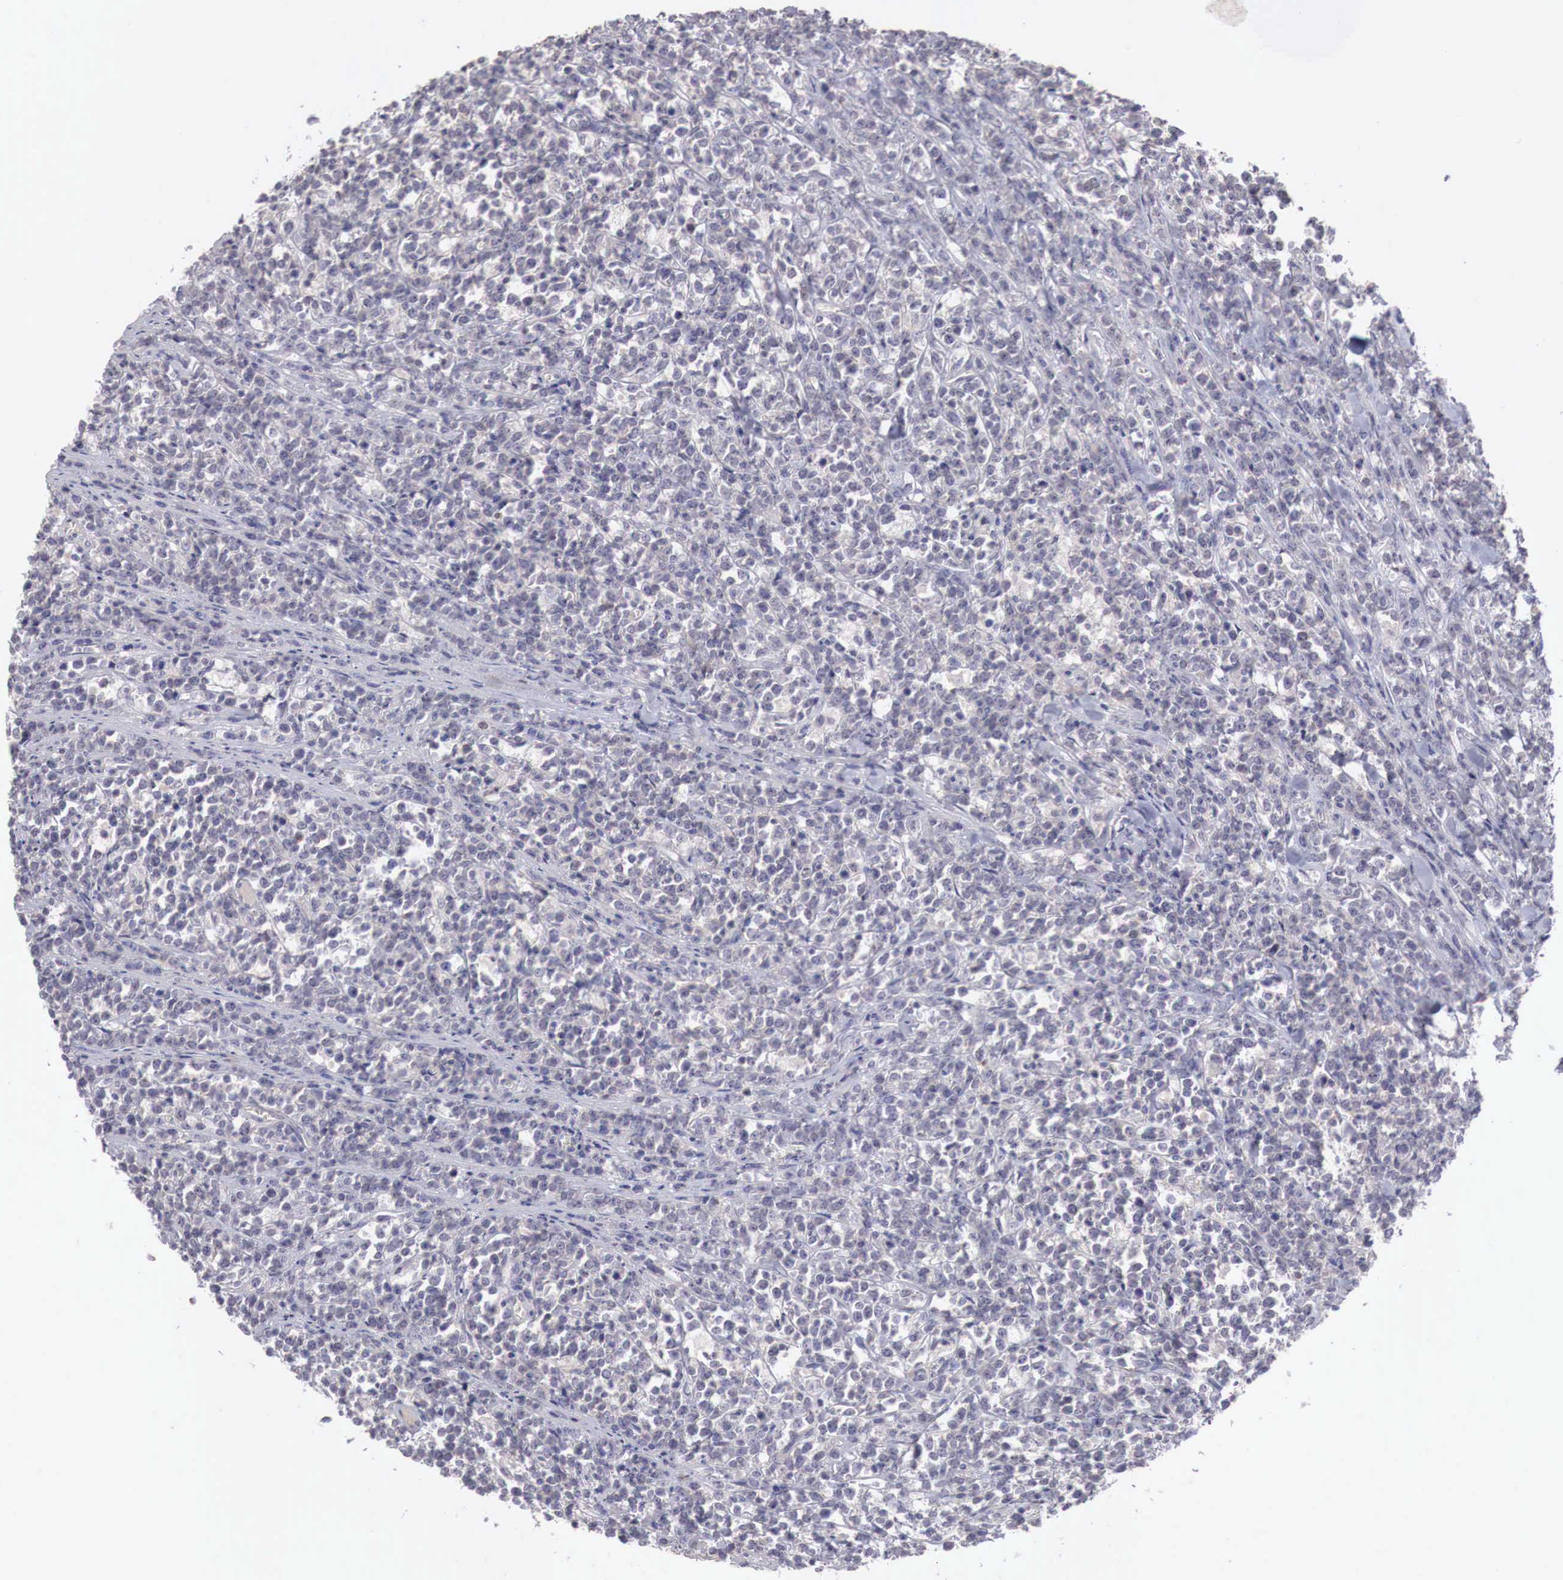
{"staining": {"intensity": "negative", "quantity": "none", "location": "none"}, "tissue": "lymphoma", "cell_type": "Tumor cells", "image_type": "cancer", "snomed": [{"axis": "morphology", "description": "Malignant lymphoma, non-Hodgkin's type, High grade"}, {"axis": "topography", "description": "Small intestine"}, {"axis": "topography", "description": "Colon"}], "caption": "Tumor cells are negative for brown protein staining in high-grade malignant lymphoma, non-Hodgkin's type.", "gene": "GATA1", "patient": {"sex": "male", "age": 8}}